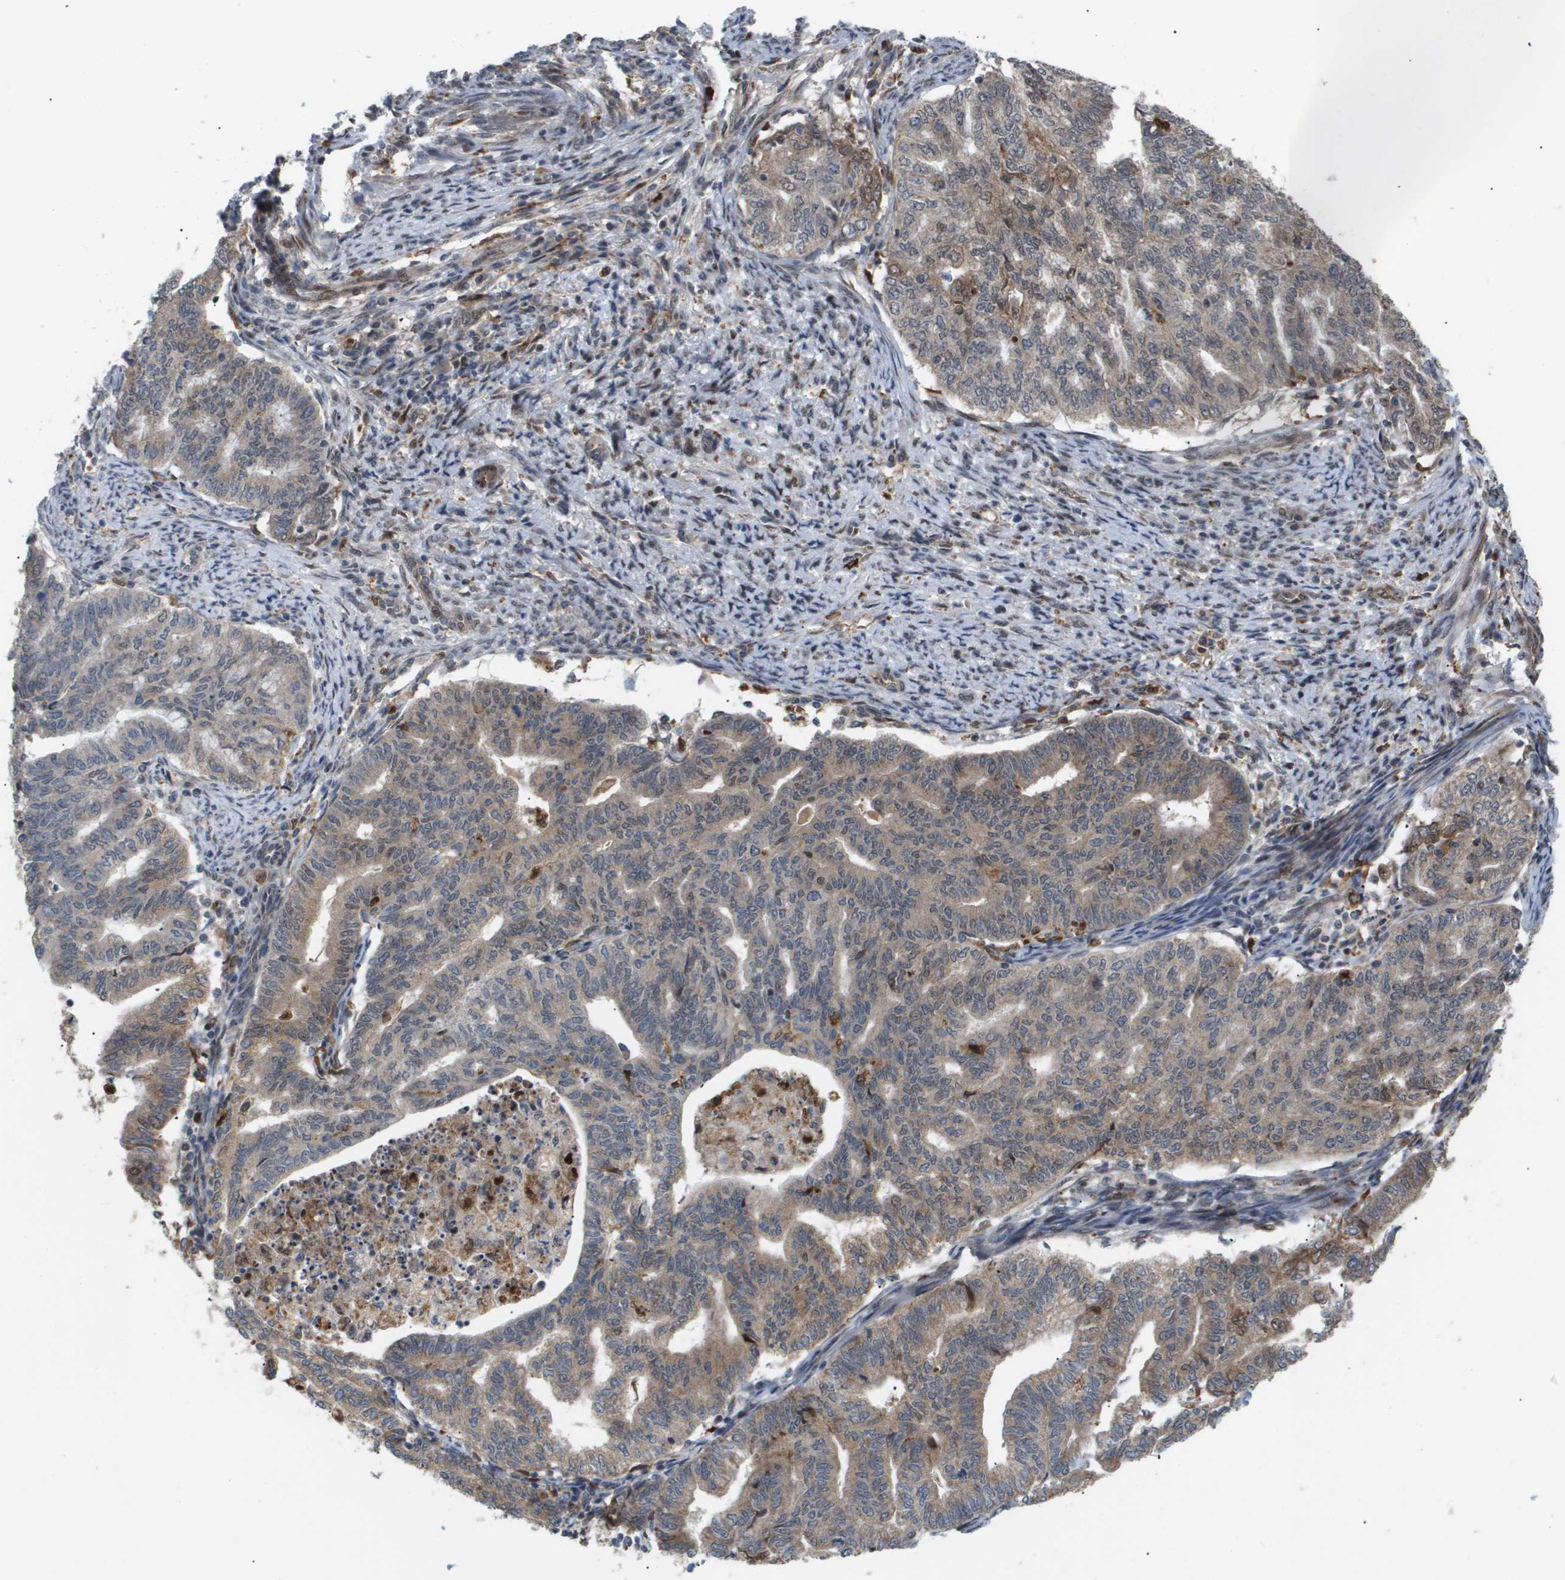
{"staining": {"intensity": "weak", "quantity": ">75%", "location": "cytoplasmic/membranous"}, "tissue": "endometrial cancer", "cell_type": "Tumor cells", "image_type": "cancer", "snomed": [{"axis": "morphology", "description": "Adenocarcinoma, NOS"}, {"axis": "topography", "description": "Endometrium"}], "caption": "Endometrial cancer (adenocarcinoma) stained for a protein exhibits weak cytoplasmic/membranous positivity in tumor cells. (DAB IHC, brown staining for protein, blue staining for nuclei).", "gene": "PDGFB", "patient": {"sex": "female", "age": 79}}